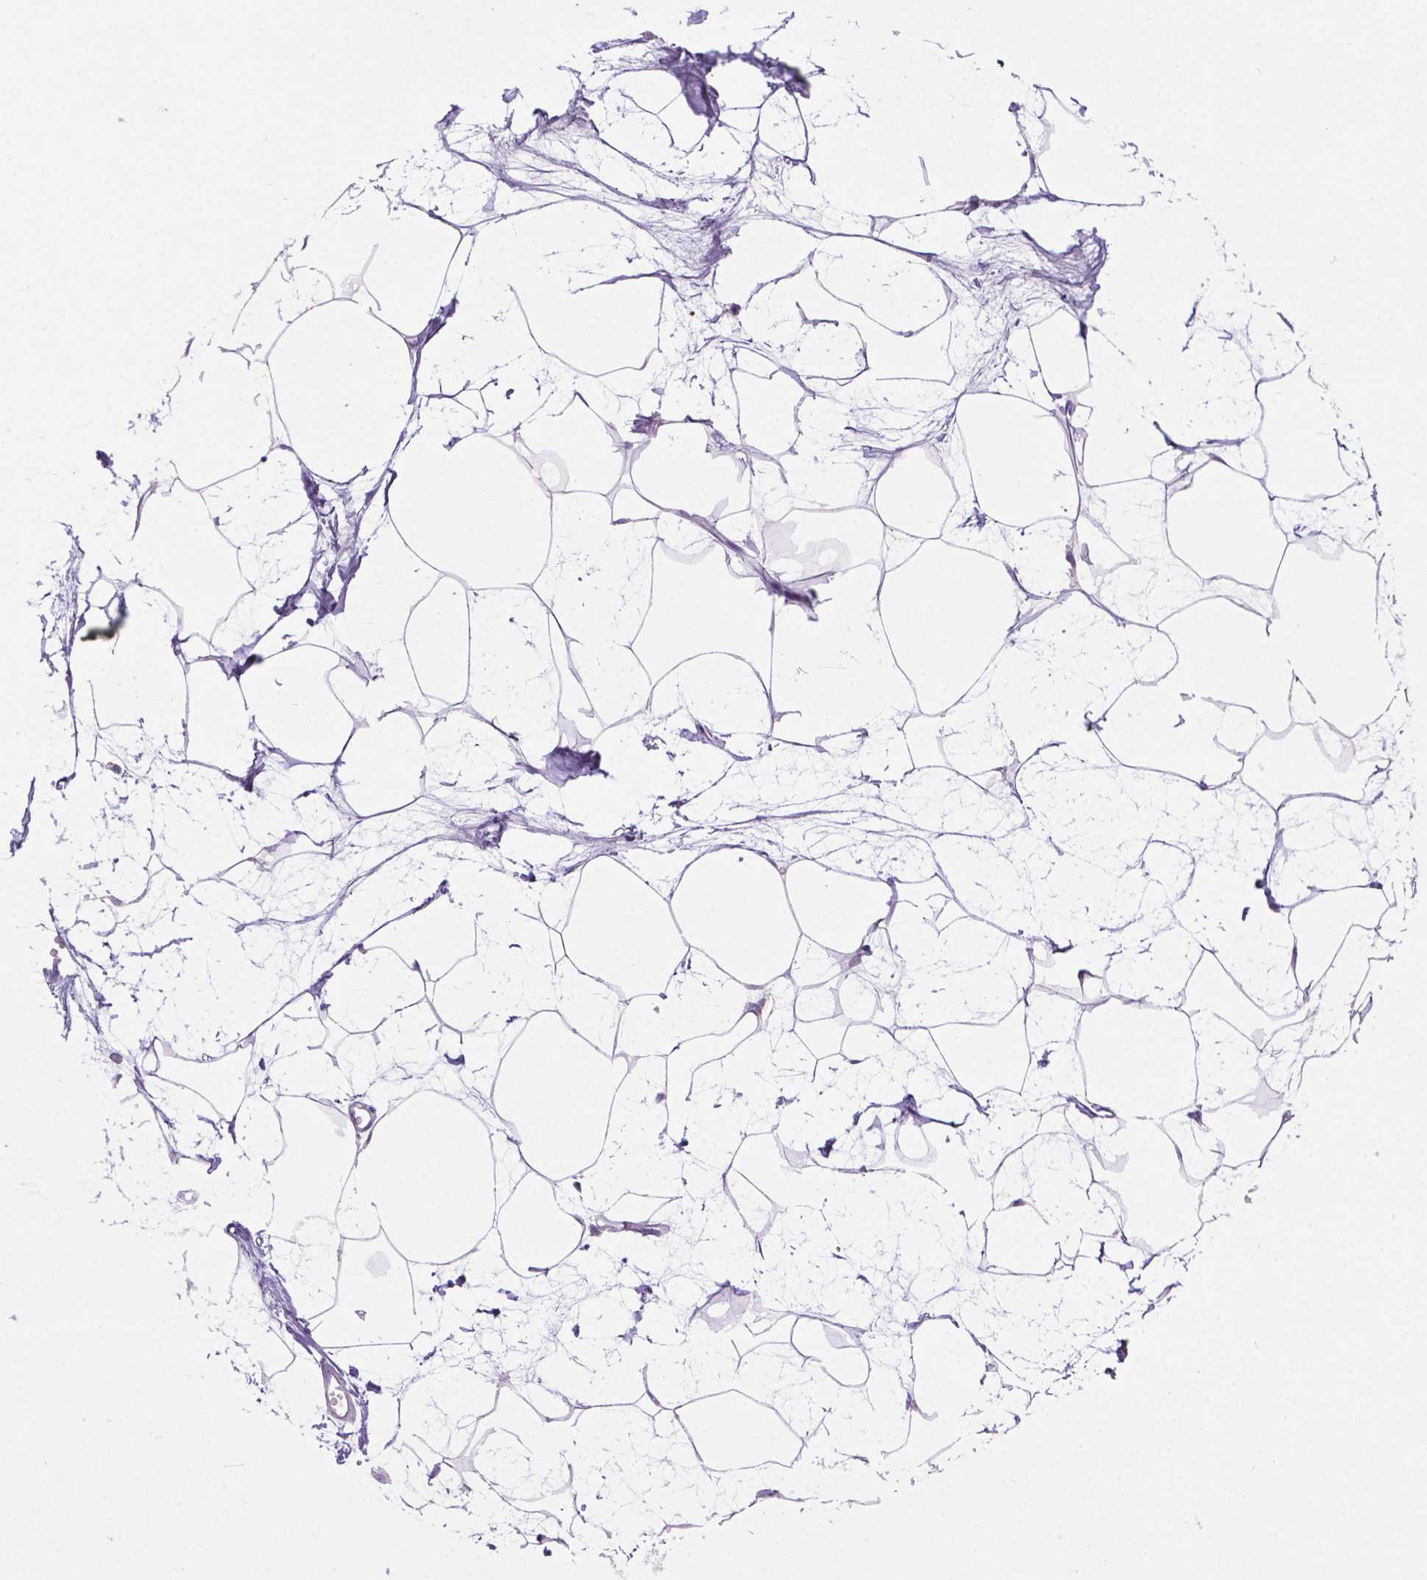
{"staining": {"intensity": "negative", "quantity": "none", "location": "none"}, "tissue": "breast", "cell_type": "Adipocytes", "image_type": "normal", "snomed": [{"axis": "morphology", "description": "Normal tissue, NOS"}, {"axis": "topography", "description": "Breast"}], "caption": "Breast stained for a protein using immunohistochemistry reveals no staining adipocytes.", "gene": "CSPG5", "patient": {"sex": "female", "age": 45}}